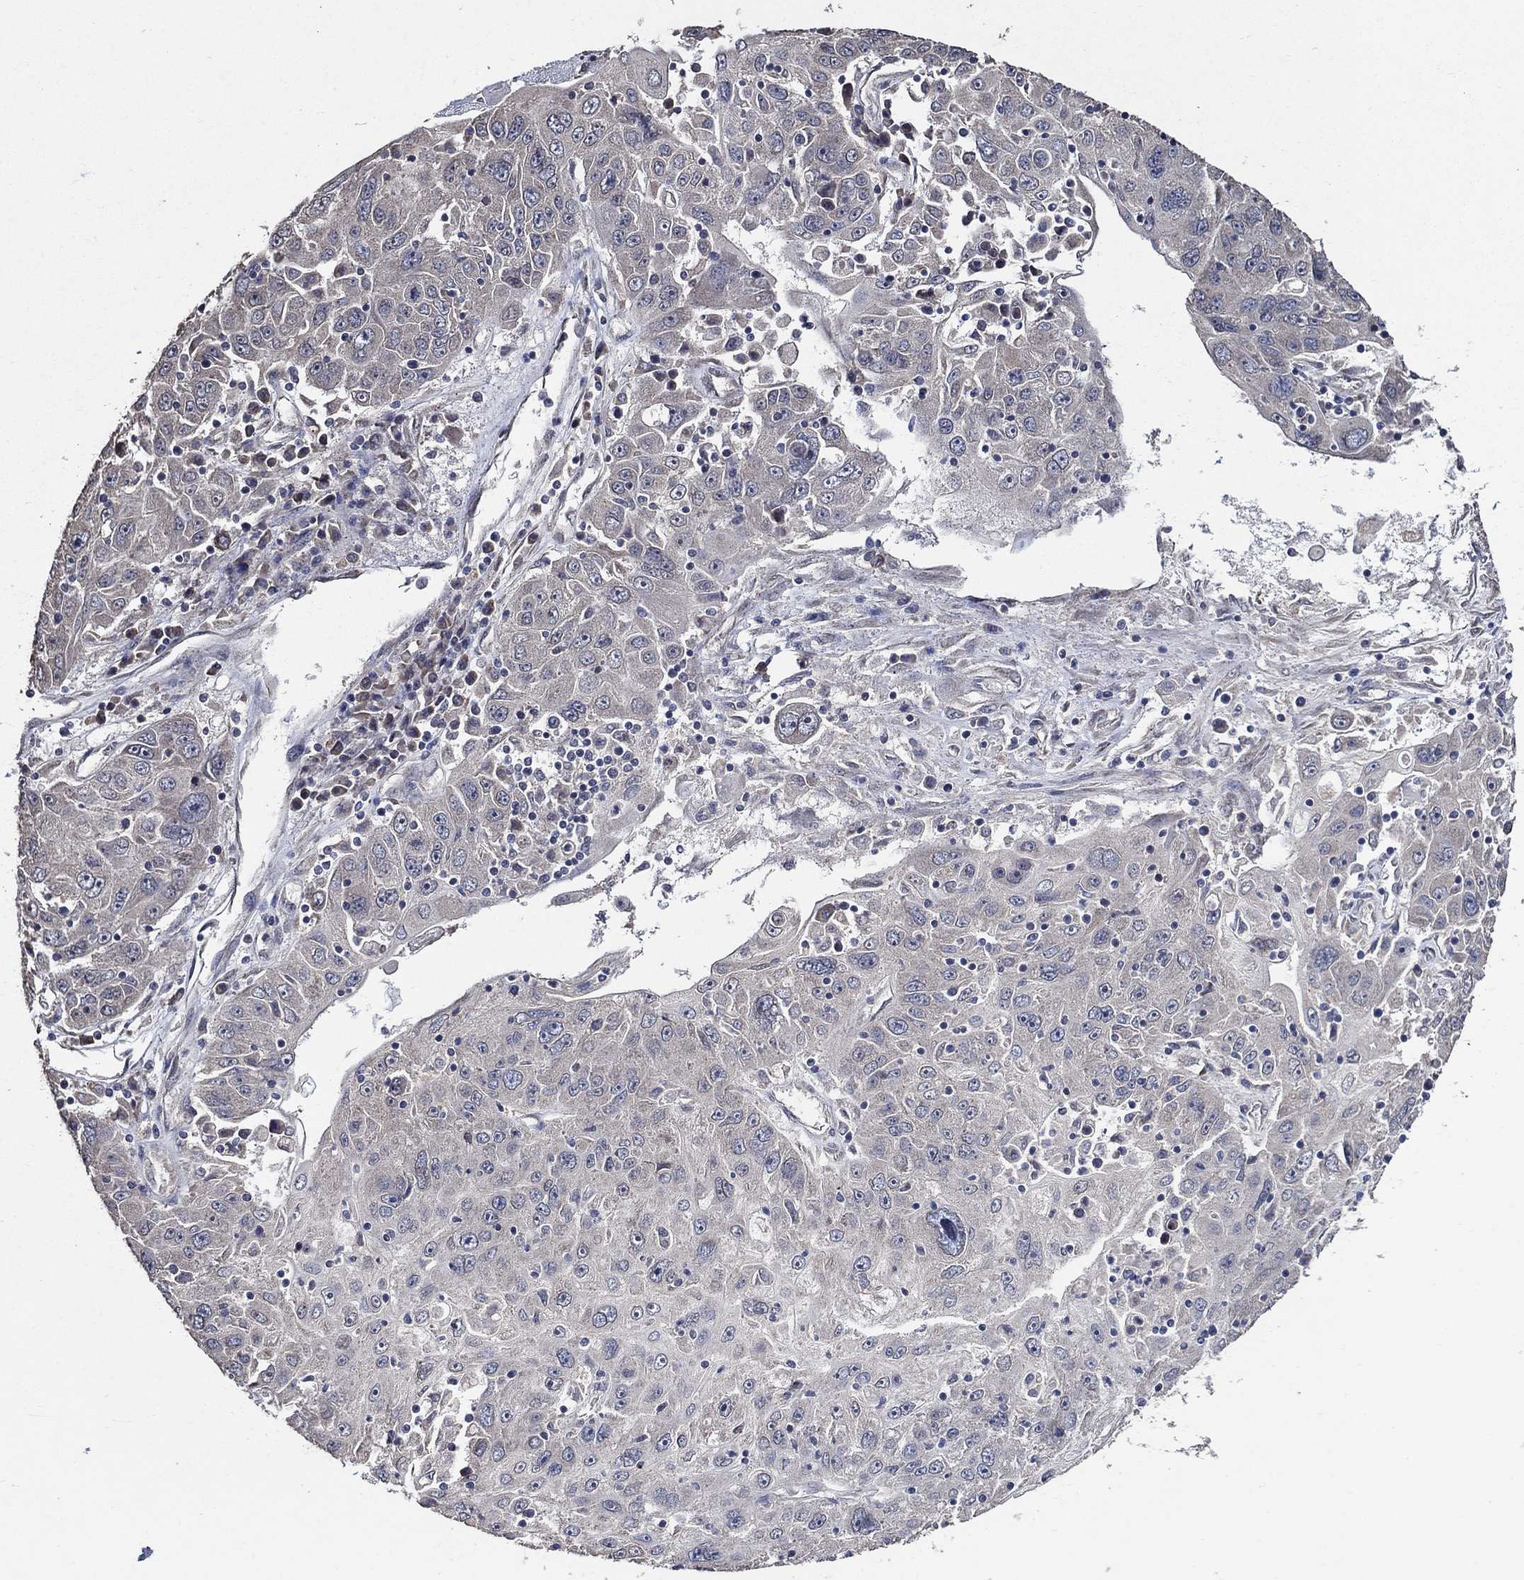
{"staining": {"intensity": "negative", "quantity": "none", "location": "none"}, "tissue": "stomach cancer", "cell_type": "Tumor cells", "image_type": "cancer", "snomed": [{"axis": "morphology", "description": "Adenocarcinoma, NOS"}, {"axis": "topography", "description": "Stomach"}], "caption": "Immunohistochemical staining of human stomach cancer demonstrates no significant positivity in tumor cells.", "gene": "HAP1", "patient": {"sex": "male", "age": 56}}